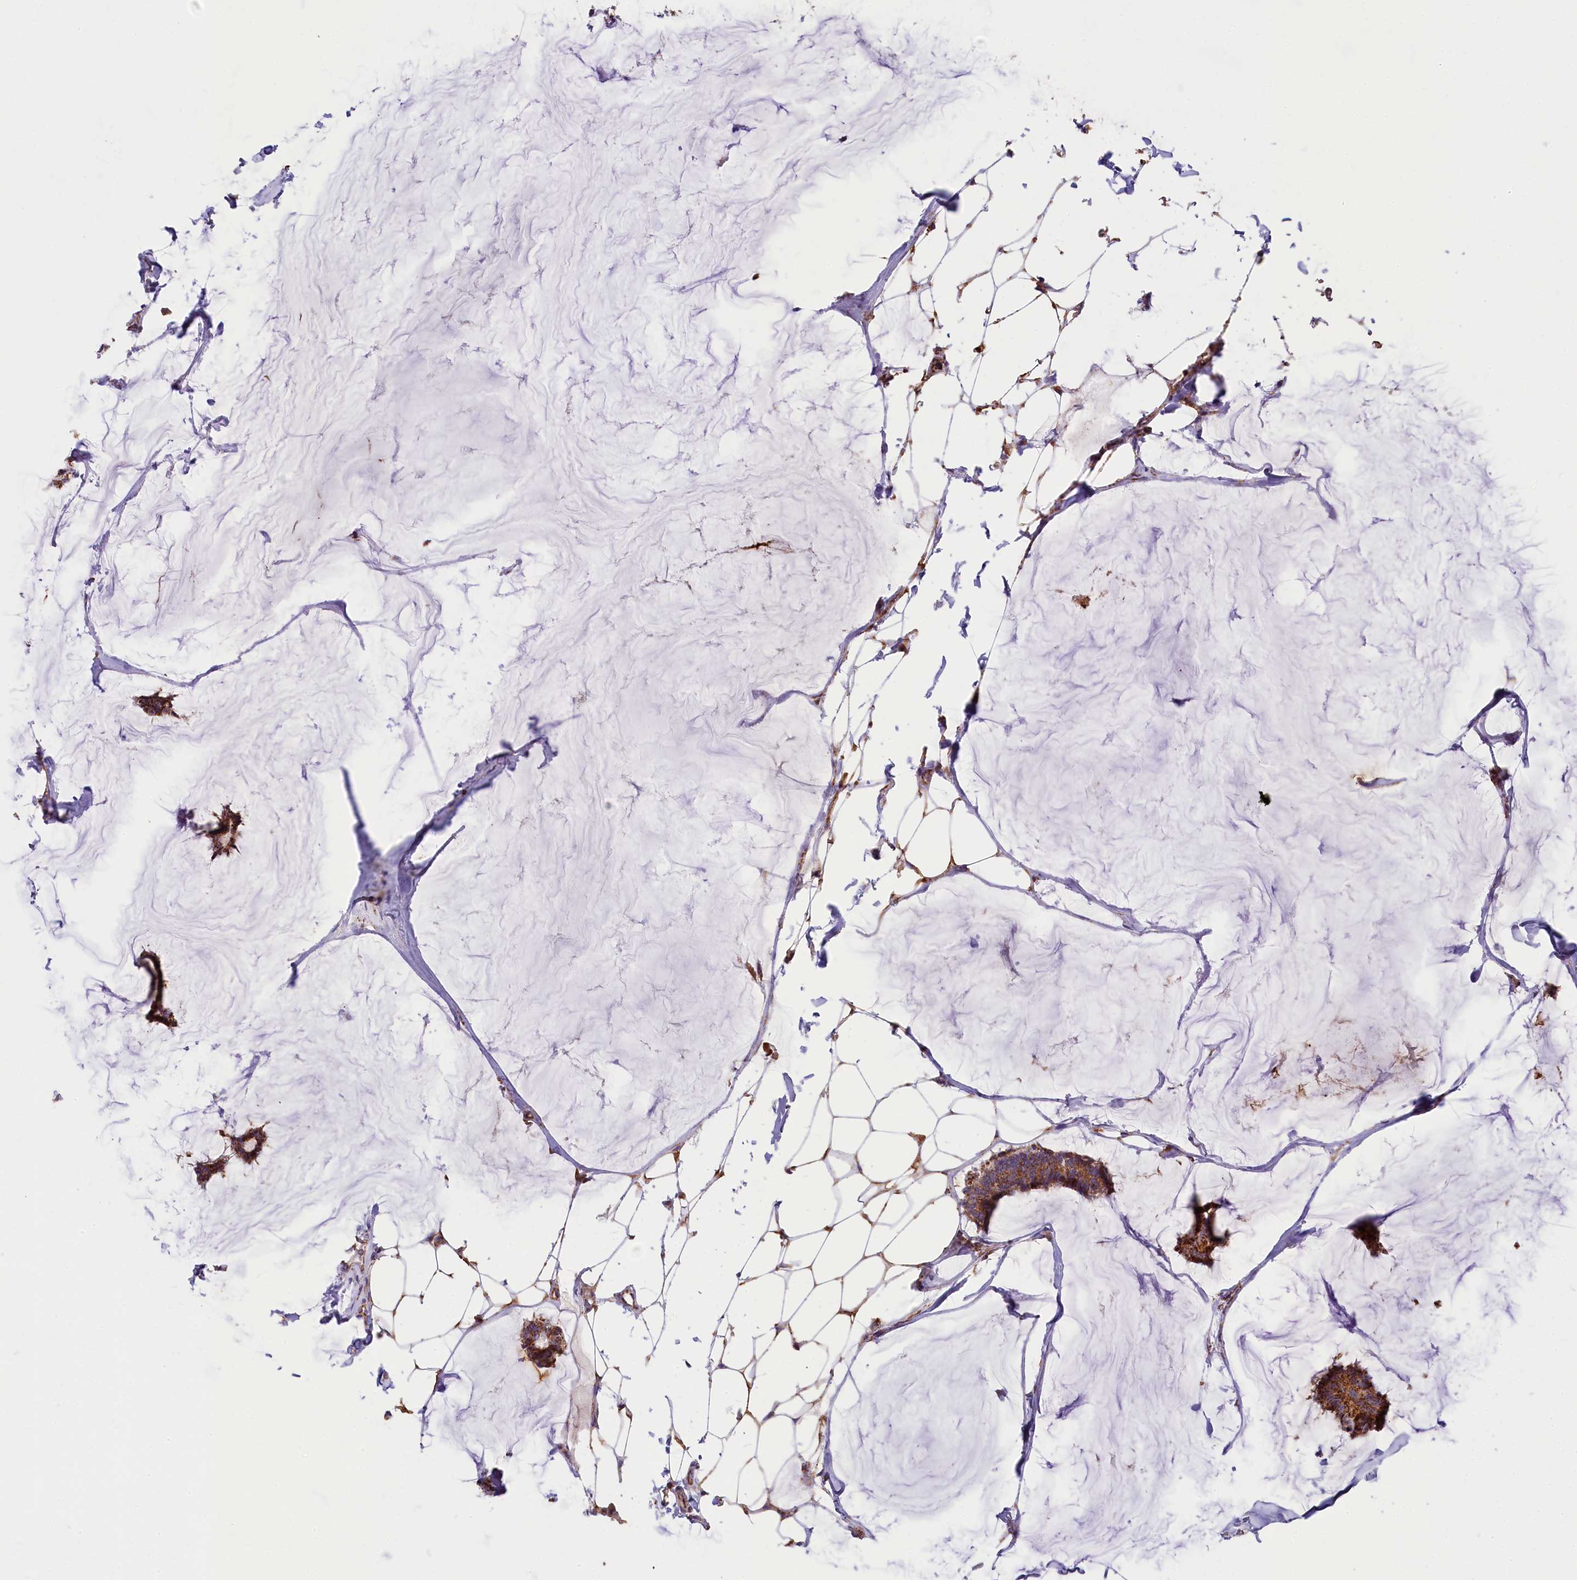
{"staining": {"intensity": "moderate", "quantity": ">75%", "location": "cytoplasmic/membranous"}, "tissue": "breast cancer", "cell_type": "Tumor cells", "image_type": "cancer", "snomed": [{"axis": "morphology", "description": "Duct carcinoma"}, {"axis": "topography", "description": "Breast"}], "caption": "This photomicrograph shows breast cancer stained with immunohistochemistry (IHC) to label a protein in brown. The cytoplasmic/membranous of tumor cells show moderate positivity for the protein. Nuclei are counter-stained blue.", "gene": "NDUFA8", "patient": {"sex": "female", "age": 93}}